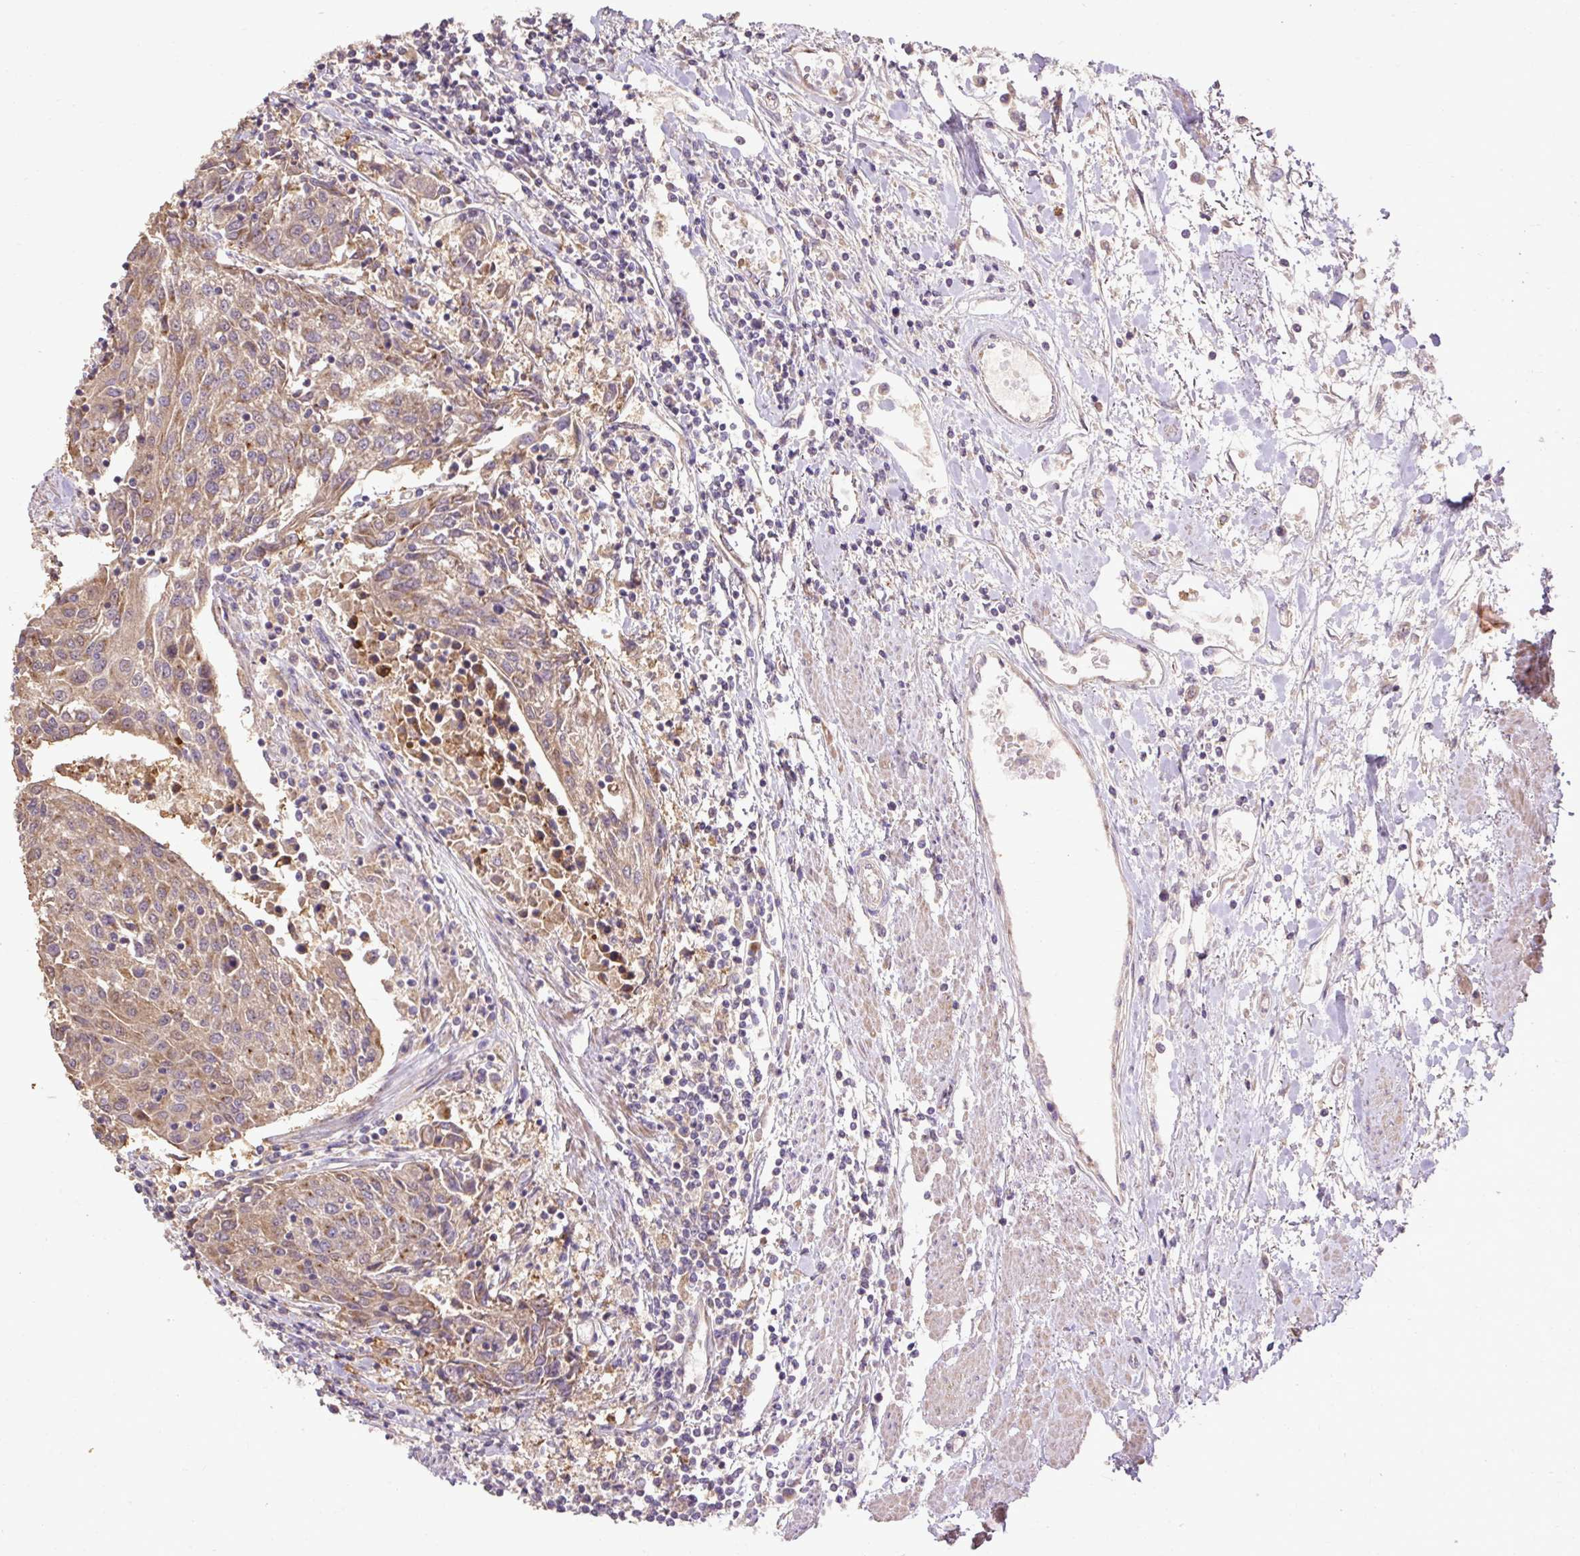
{"staining": {"intensity": "moderate", "quantity": ">75%", "location": "cytoplasmic/membranous"}, "tissue": "urothelial cancer", "cell_type": "Tumor cells", "image_type": "cancer", "snomed": [{"axis": "morphology", "description": "Urothelial carcinoma, High grade"}, {"axis": "topography", "description": "Urinary bladder"}], "caption": "The immunohistochemical stain labels moderate cytoplasmic/membranous positivity in tumor cells of urothelial cancer tissue.", "gene": "ABR", "patient": {"sex": "female", "age": 85}}